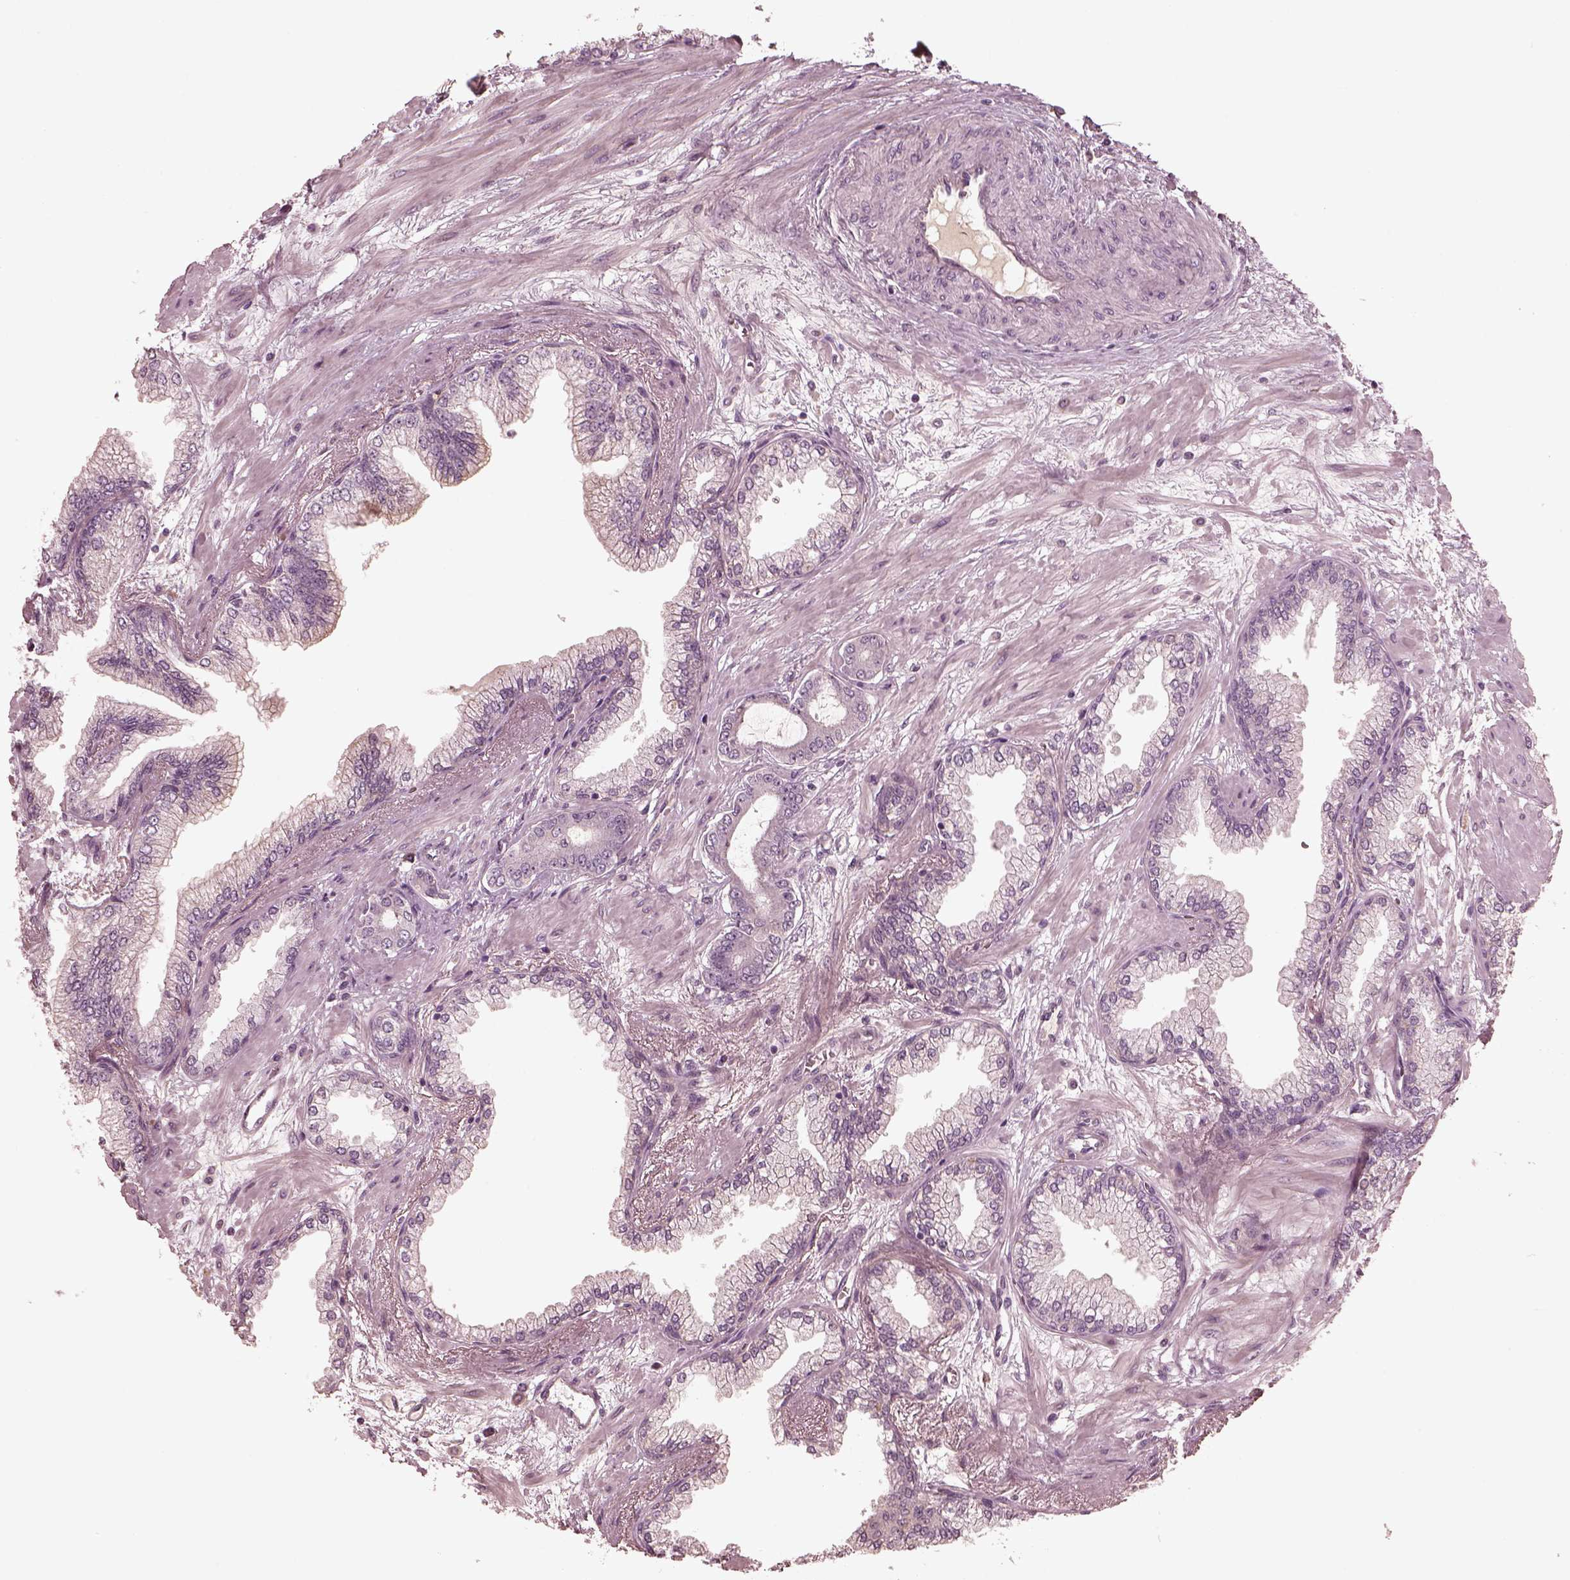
{"staining": {"intensity": "negative", "quantity": "none", "location": "none"}, "tissue": "prostate cancer", "cell_type": "Tumor cells", "image_type": "cancer", "snomed": [{"axis": "morphology", "description": "Adenocarcinoma, Low grade"}, {"axis": "topography", "description": "Prostate"}], "caption": "Protein analysis of adenocarcinoma (low-grade) (prostate) reveals no significant staining in tumor cells.", "gene": "VWA5B1", "patient": {"sex": "male", "age": 64}}